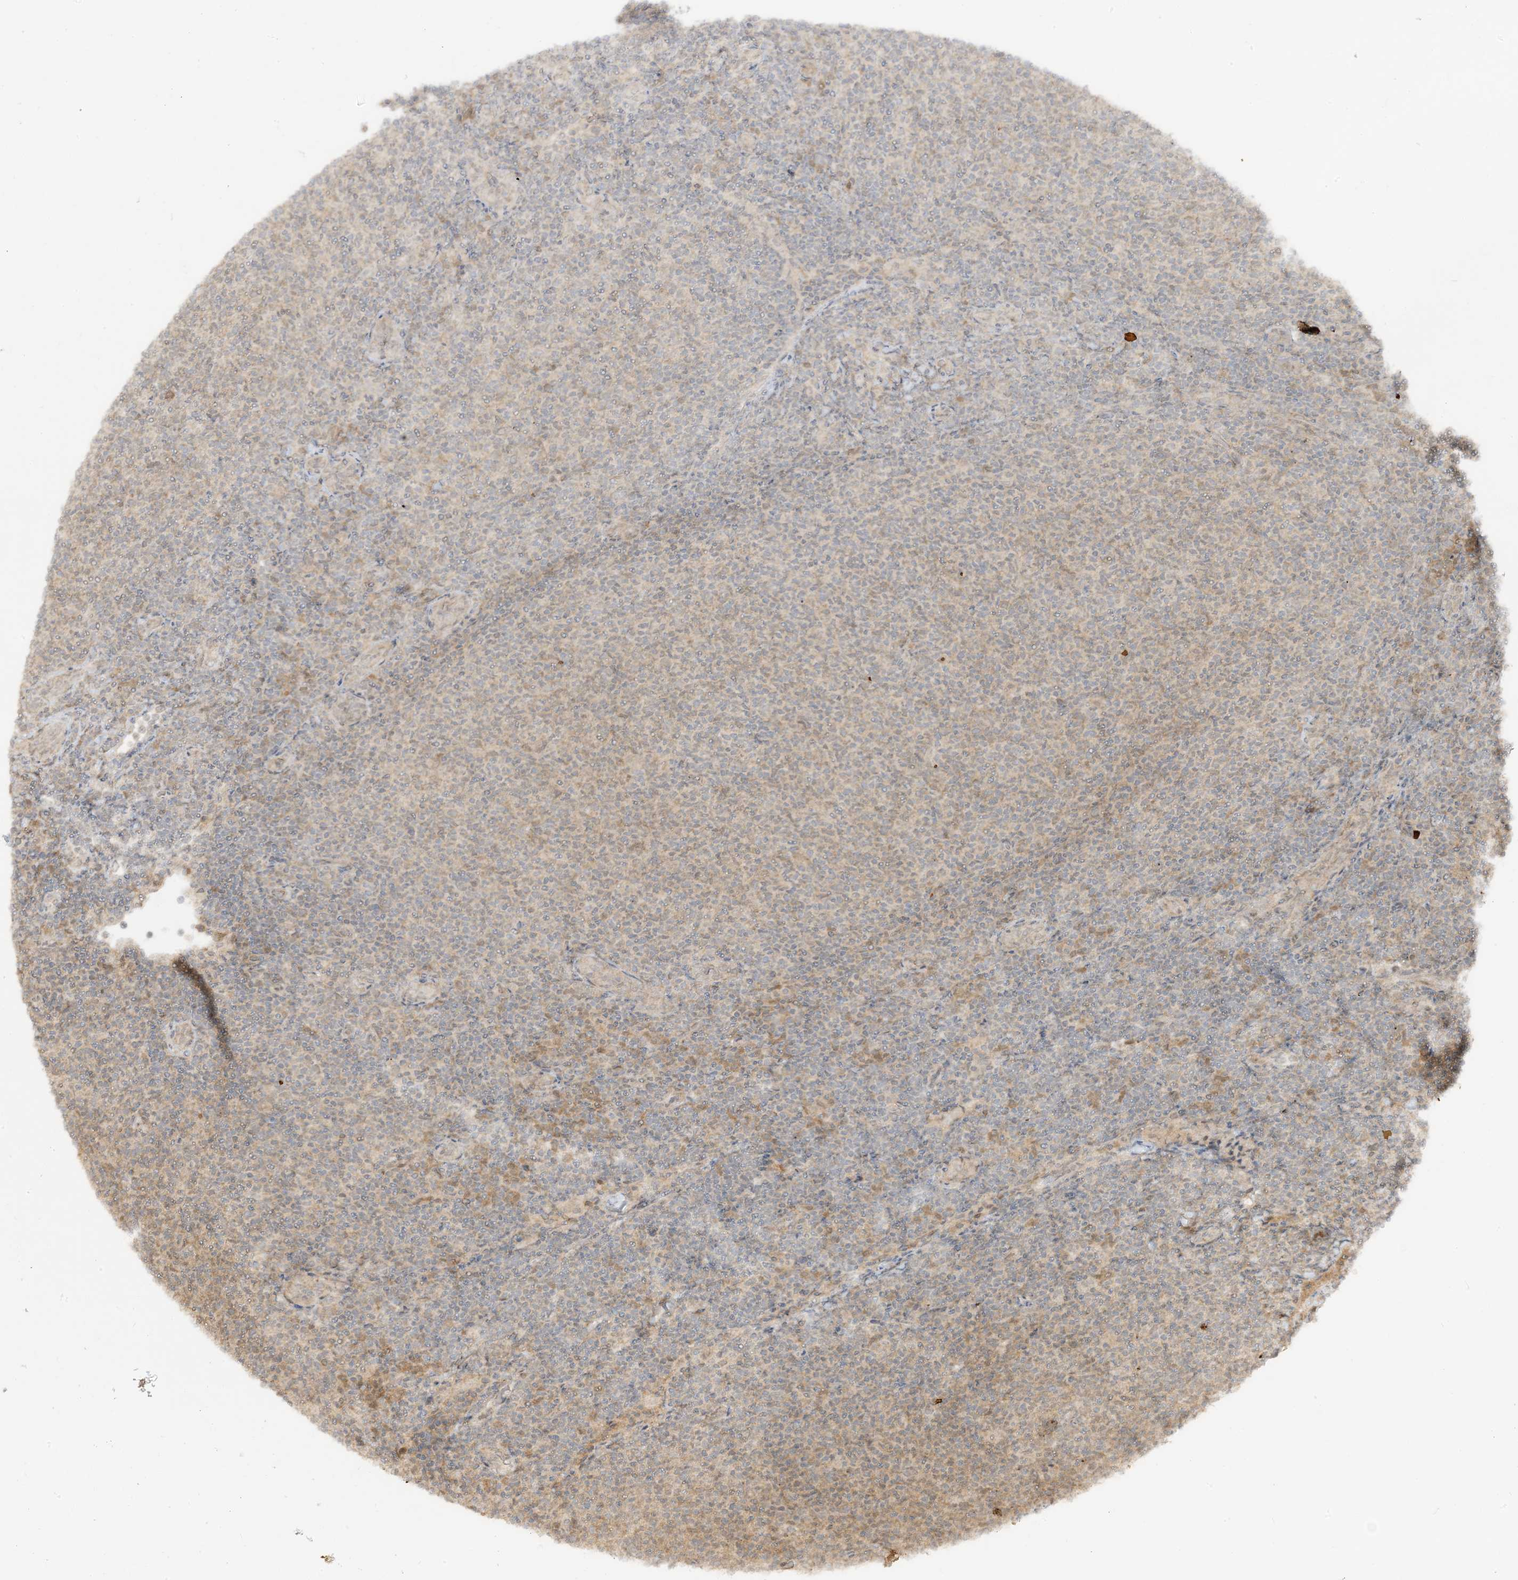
{"staining": {"intensity": "negative", "quantity": "none", "location": "none"}, "tissue": "lymphoma", "cell_type": "Tumor cells", "image_type": "cancer", "snomed": [{"axis": "morphology", "description": "Malignant lymphoma, non-Hodgkin's type, Low grade"}, {"axis": "topography", "description": "Lymph node"}], "caption": "The immunohistochemistry photomicrograph has no significant positivity in tumor cells of low-grade malignant lymphoma, non-Hodgkin's type tissue.", "gene": "TBCC", "patient": {"sex": "male", "age": 66}}